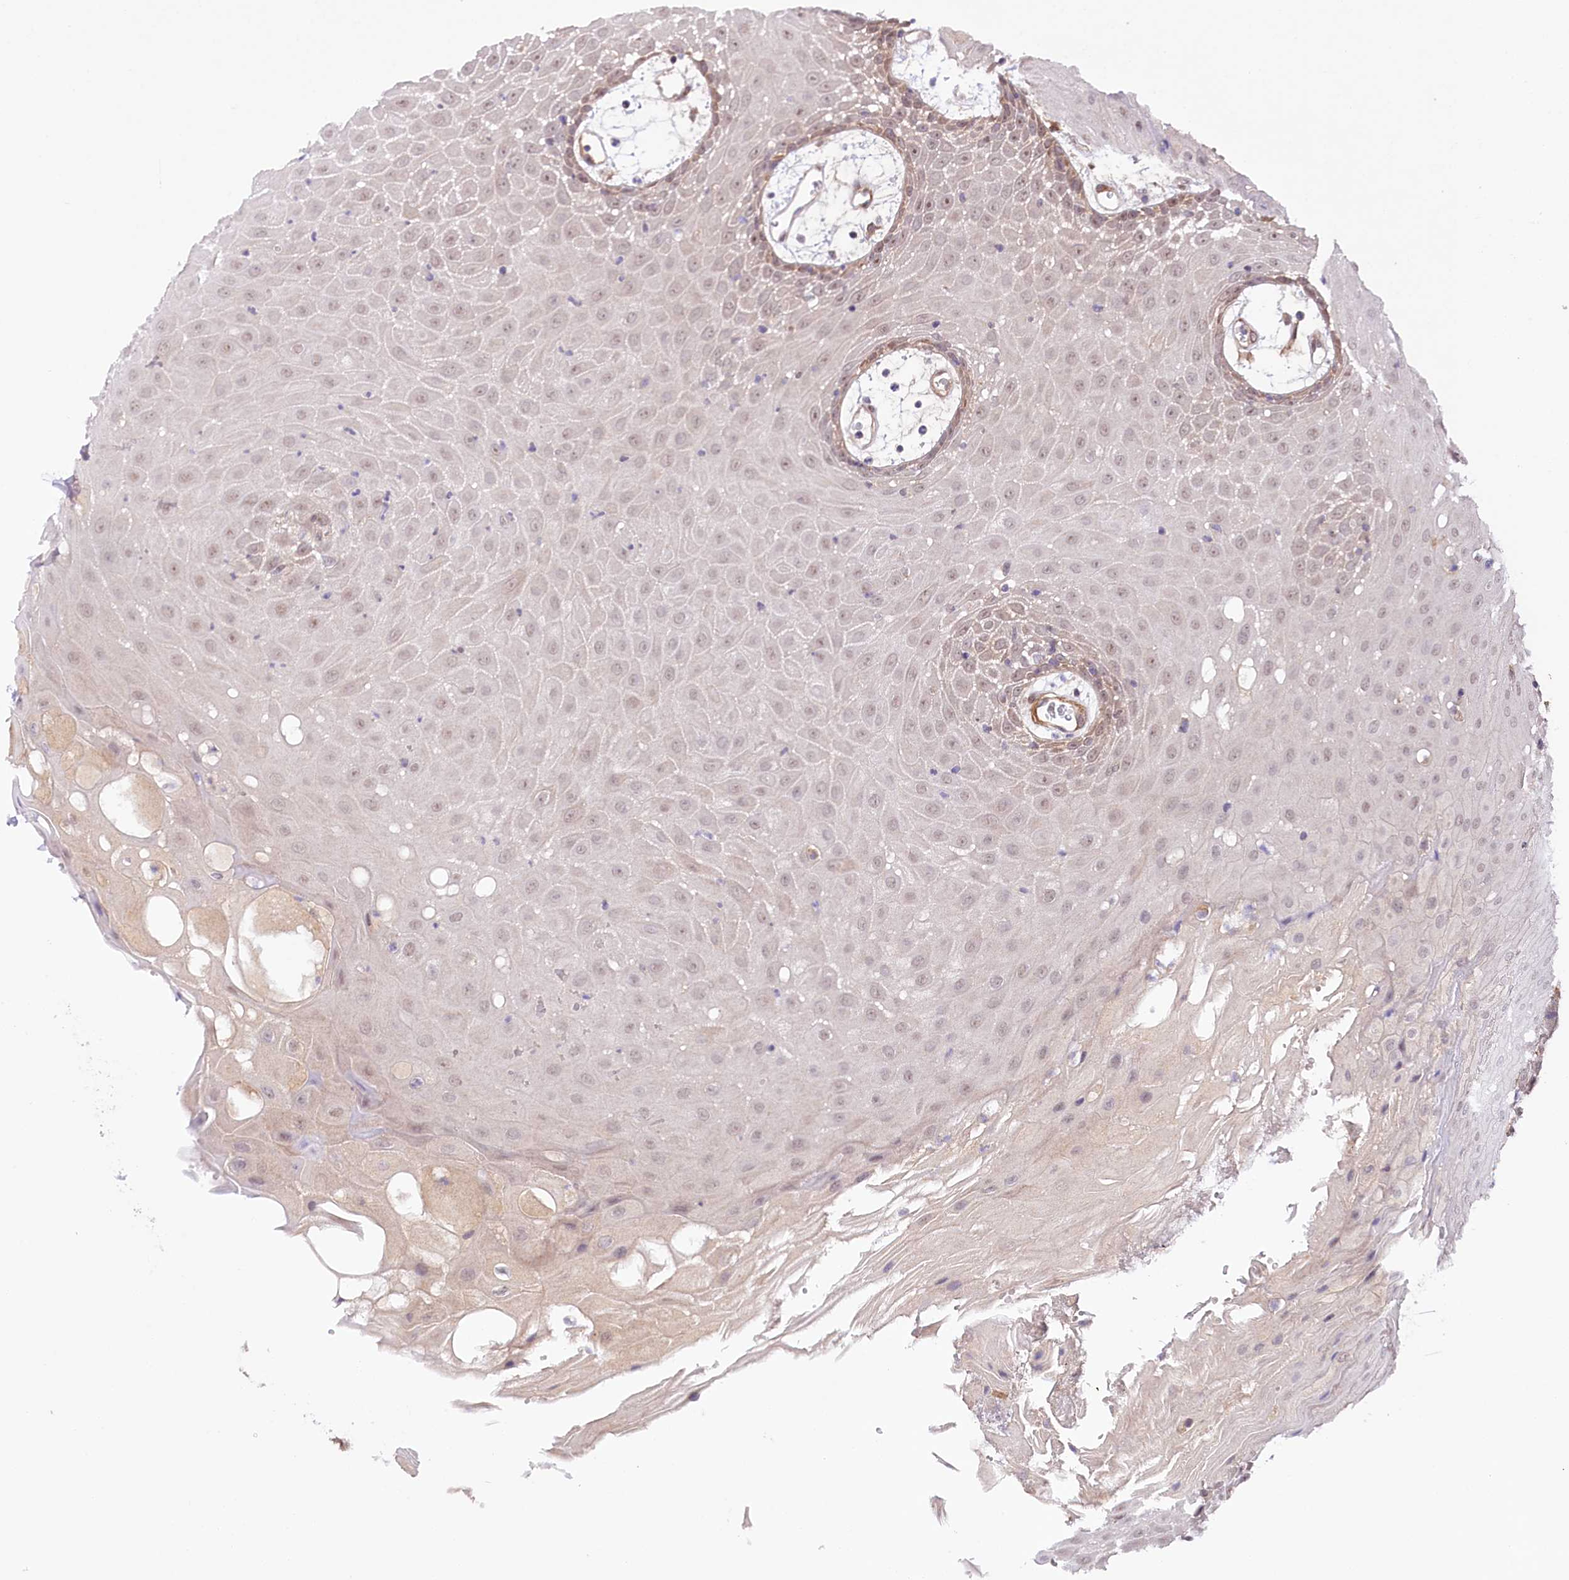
{"staining": {"intensity": "moderate", "quantity": "<25%", "location": "cytoplasmic/membranous,nuclear"}, "tissue": "oral mucosa", "cell_type": "Squamous epithelial cells", "image_type": "normal", "snomed": [{"axis": "morphology", "description": "Normal tissue, NOS"}, {"axis": "topography", "description": "Skeletal muscle"}, {"axis": "topography", "description": "Oral tissue"}, {"axis": "topography", "description": "Salivary gland"}, {"axis": "topography", "description": "Peripheral nerve tissue"}], "caption": "Human oral mucosa stained for a protein (brown) reveals moderate cytoplasmic/membranous,nuclear positive expression in approximately <25% of squamous epithelial cells.", "gene": "PHLDB1", "patient": {"sex": "male", "age": 54}}